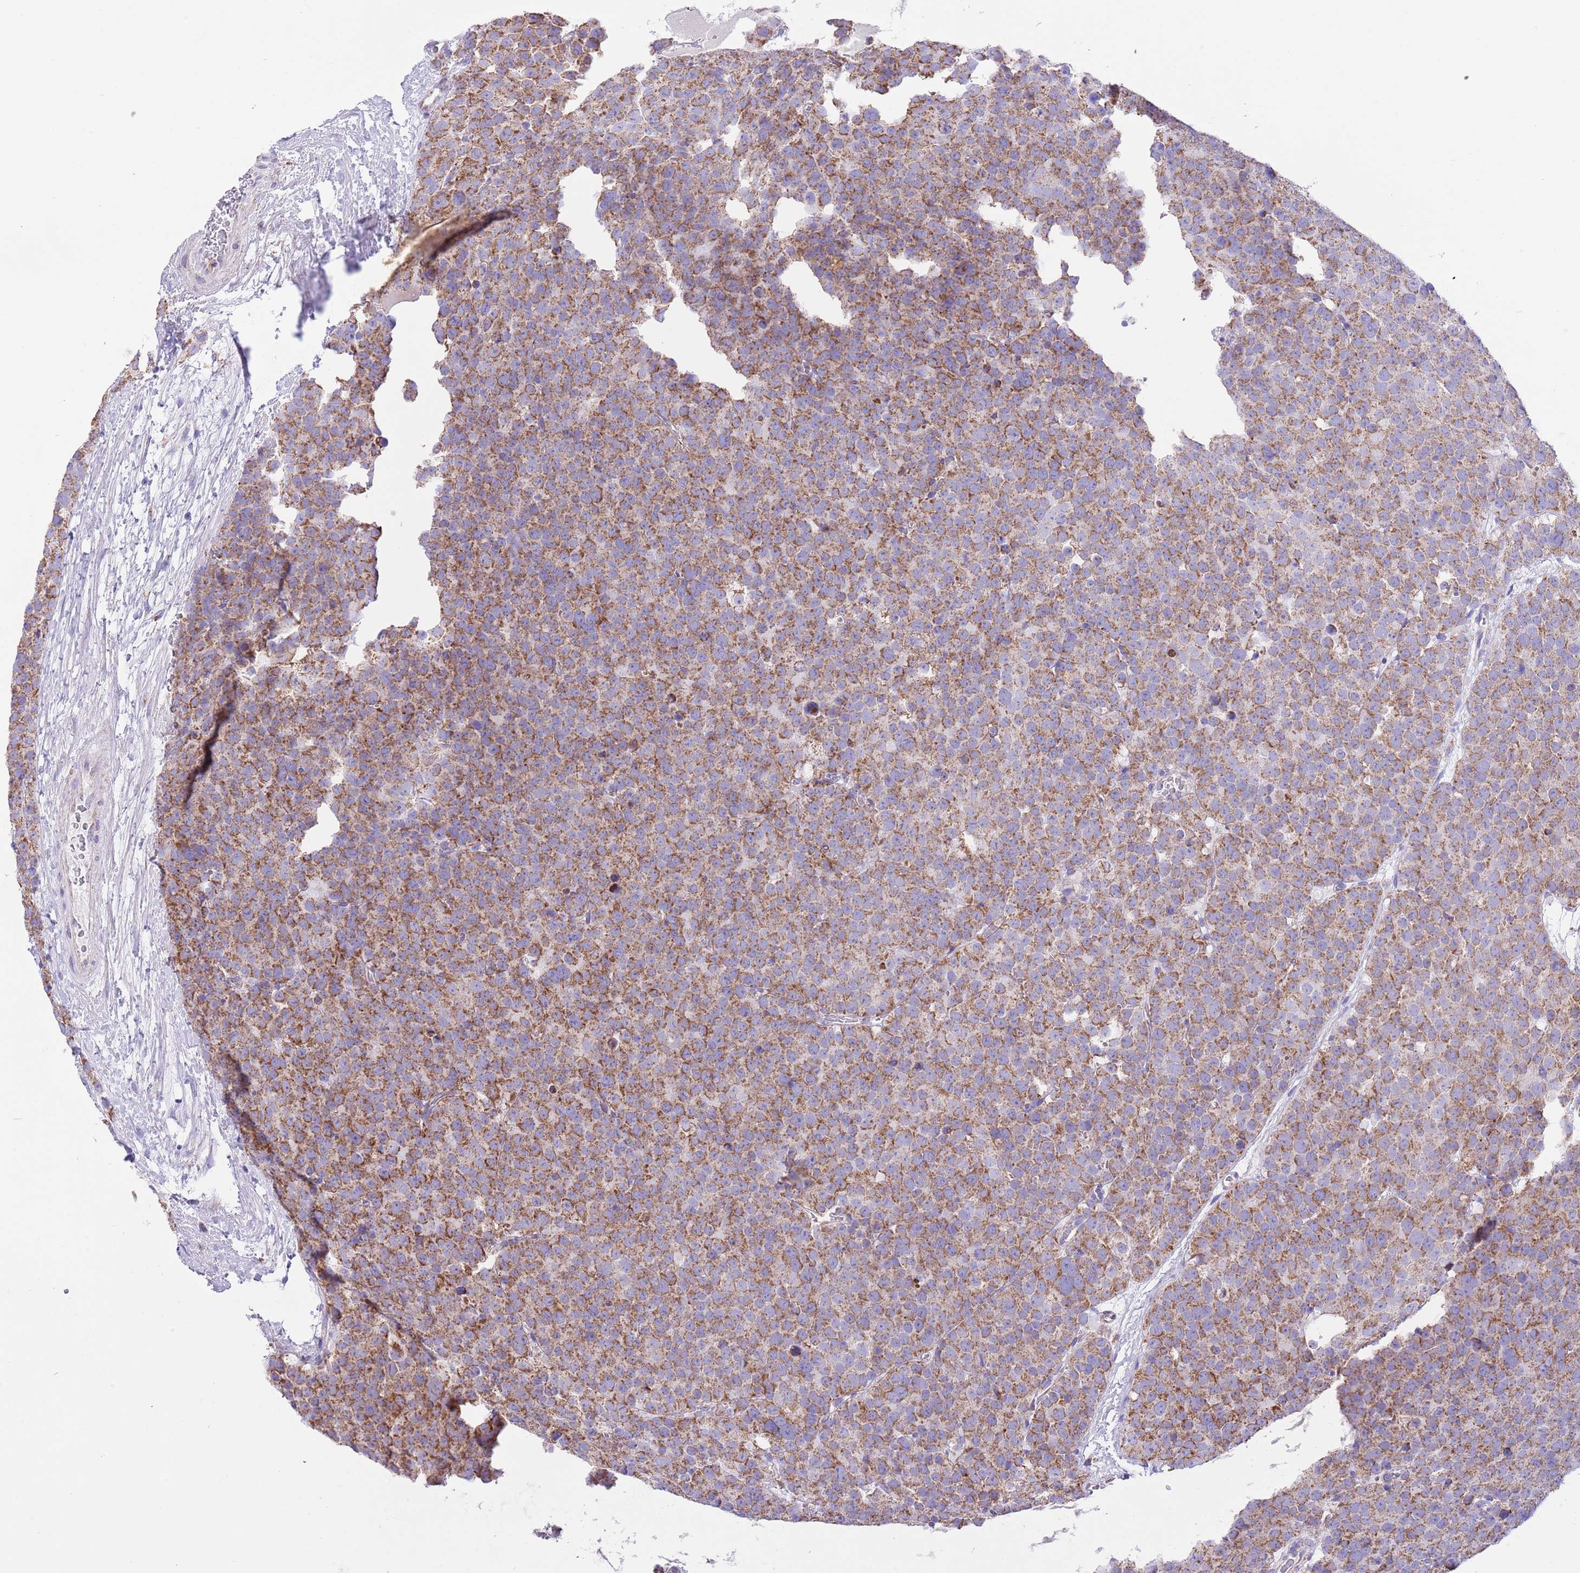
{"staining": {"intensity": "strong", "quantity": ">75%", "location": "cytoplasmic/membranous"}, "tissue": "testis cancer", "cell_type": "Tumor cells", "image_type": "cancer", "snomed": [{"axis": "morphology", "description": "Seminoma, NOS"}, {"axis": "topography", "description": "Testis"}], "caption": "Immunohistochemistry photomicrograph of human testis cancer (seminoma) stained for a protein (brown), which exhibits high levels of strong cytoplasmic/membranous expression in approximately >75% of tumor cells.", "gene": "TEKTIP1", "patient": {"sex": "male", "age": 71}}